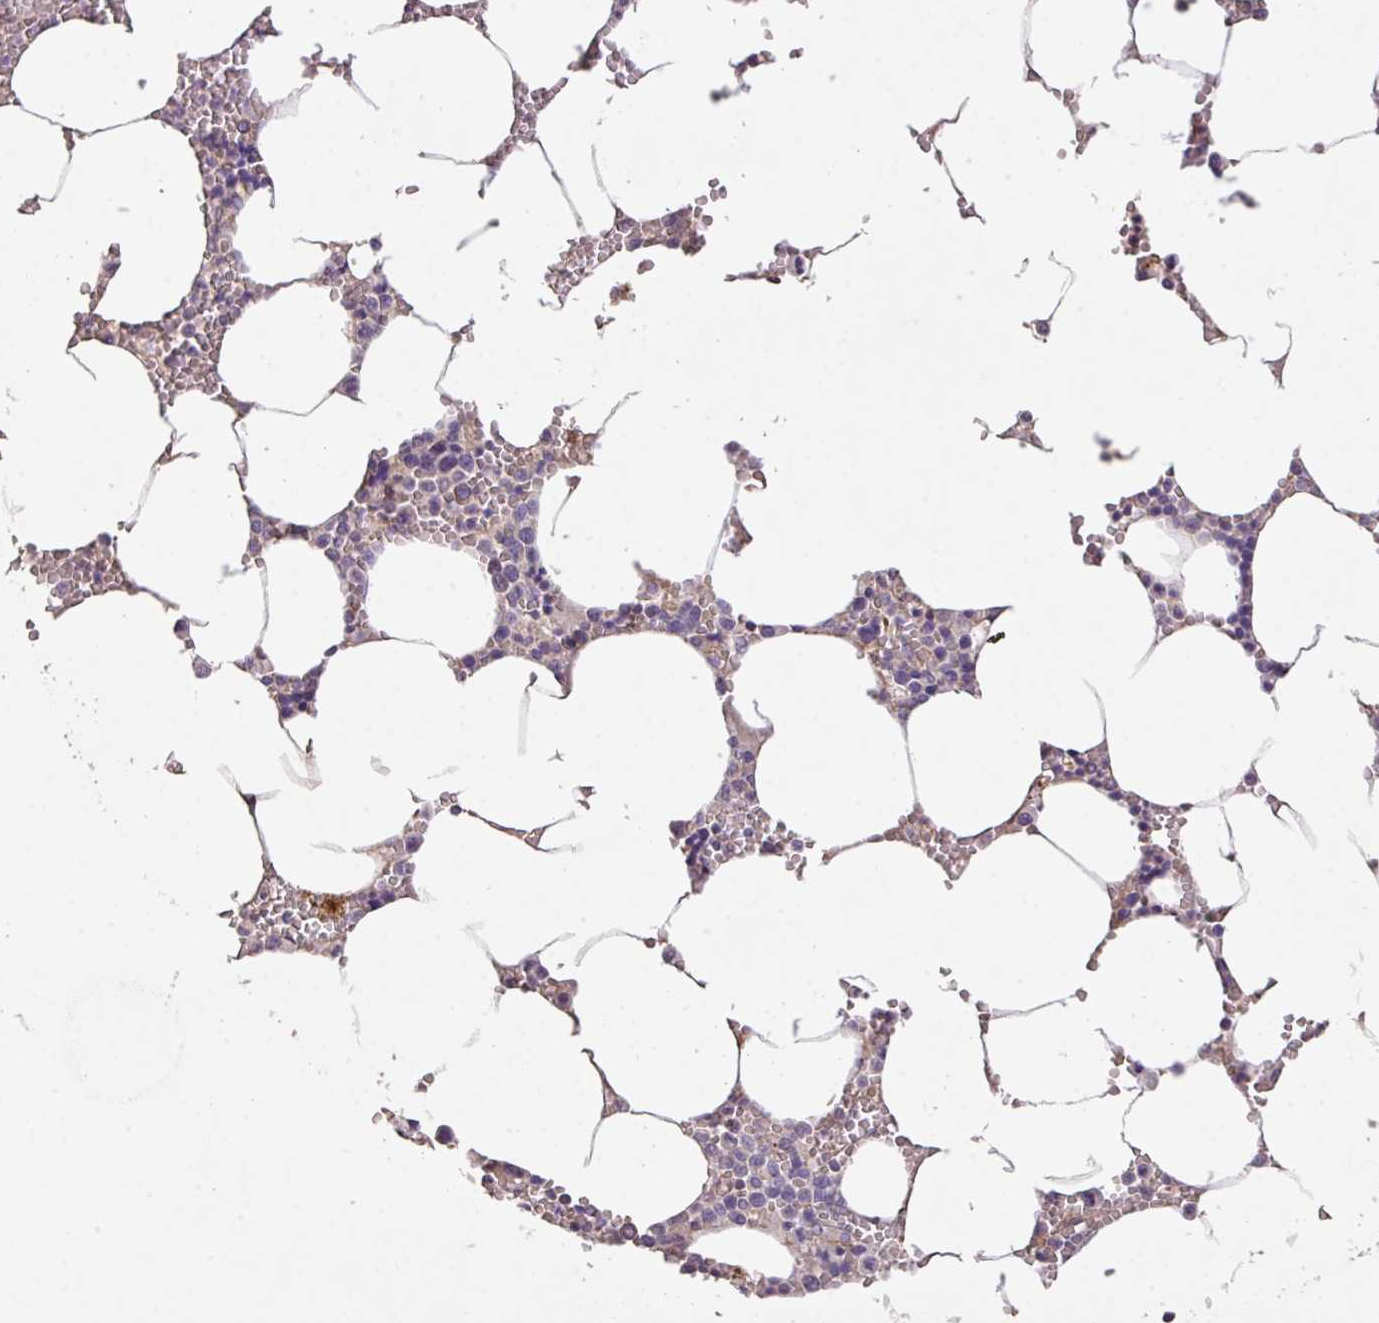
{"staining": {"intensity": "negative", "quantity": "none", "location": "none"}, "tissue": "bone marrow", "cell_type": "Hematopoietic cells", "image_type": "normal", "snomed": [{"axis": "morphology", "description": "Normal tissue, NOS"}, {"axis": "topography", "description": "Bone marrow"}], "caption": "Image shows no protein staining in hematopoietic cells of benign bone marrow. (DAB (3,3'-diaminobenzidine) IHC, high magnification).", "gene": "PRADC1", "patient": {"sex": "male", "age": 70}}